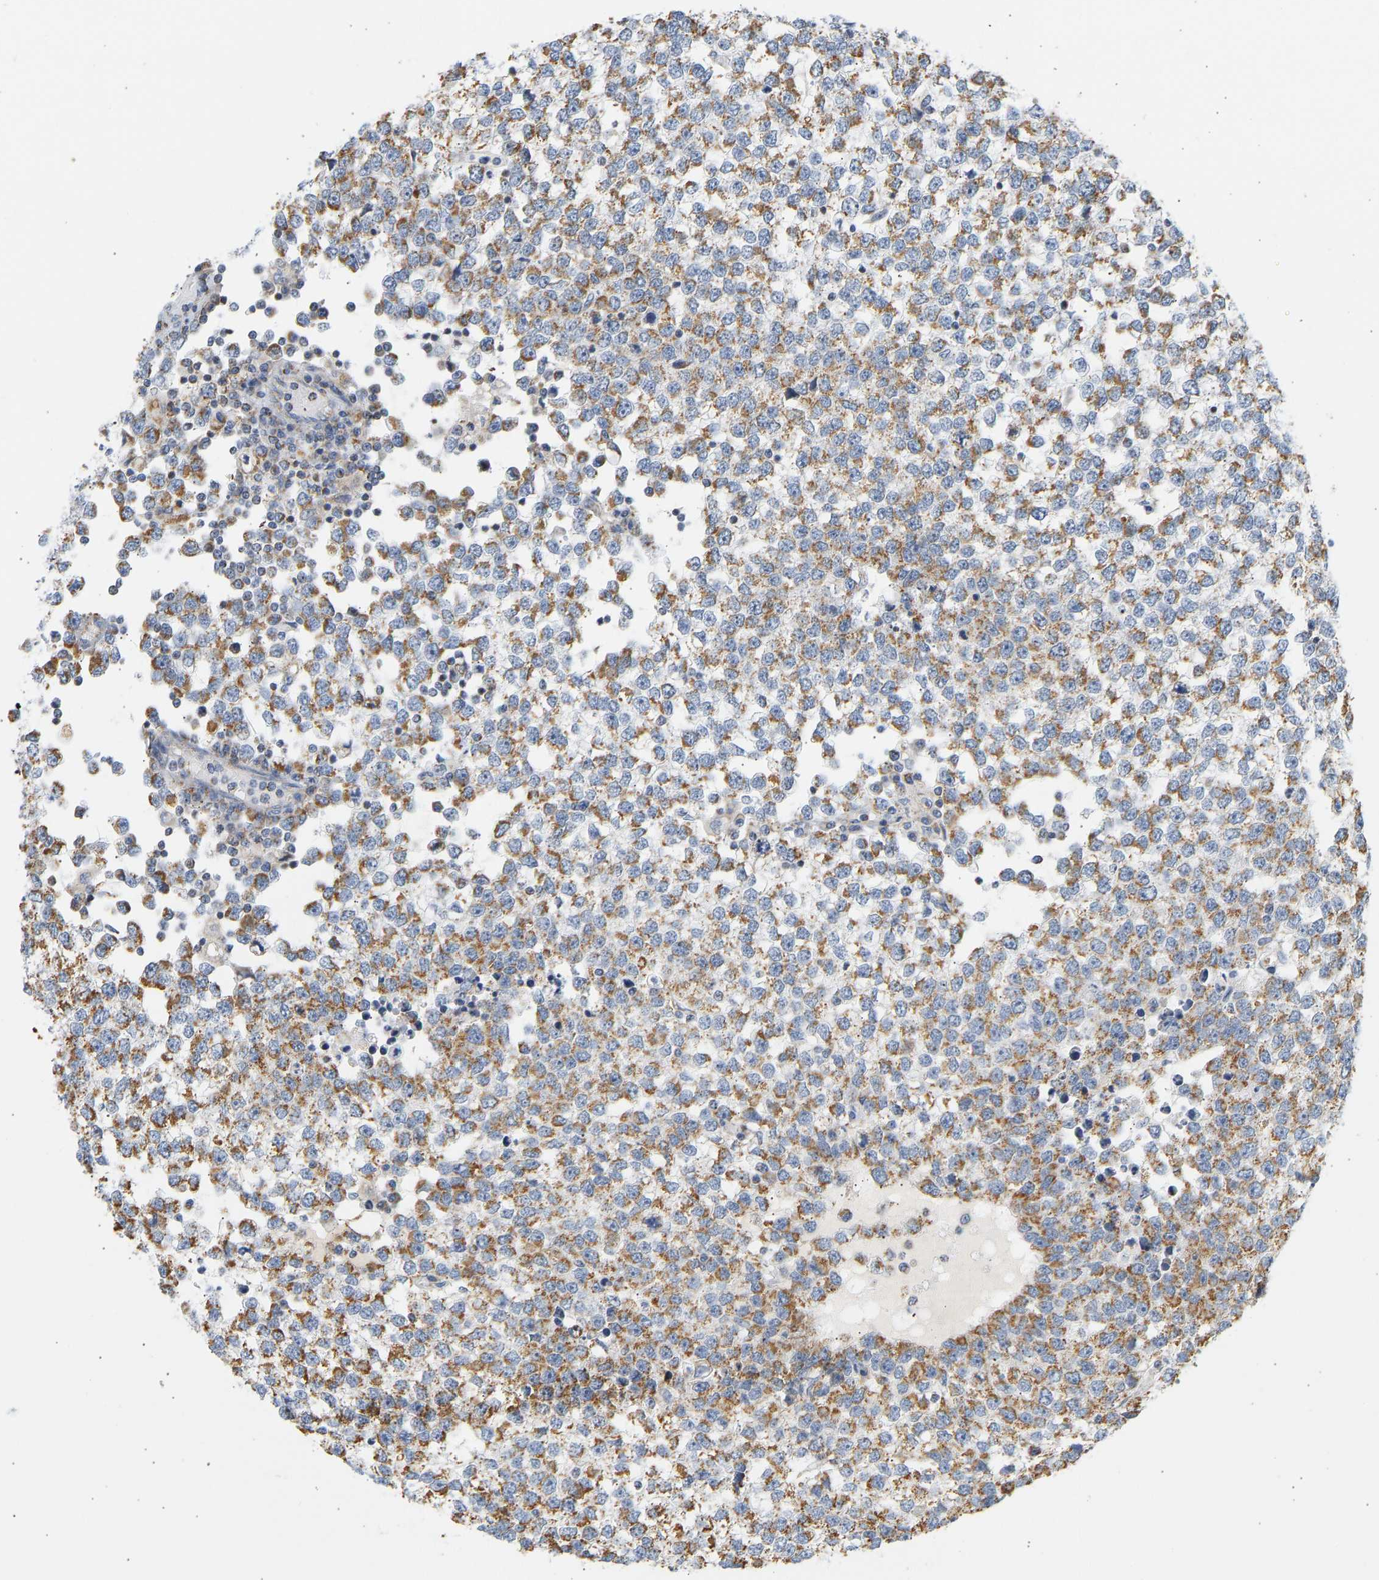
{"staining": {"intensity": "moderate", "quantity": ">75%", "location": "cytoplasmic/membranous"}, "tissue": "testis cancer", "cell_type": "Tumor cells", "image_type": "cancer", "snomed": [{"axis": "morphology", "description": "Seminoma, NOS"}, {"axis": "topography", "description": "Testis"}], "caption": "Tumor cells display medium levels of moderate cytoplasmic/membranous positivity in approximately >75% of cells in testis cancer (seminoma).", "gene": "GRPEL2", "patient": {"sex": "male", "age": 65}}